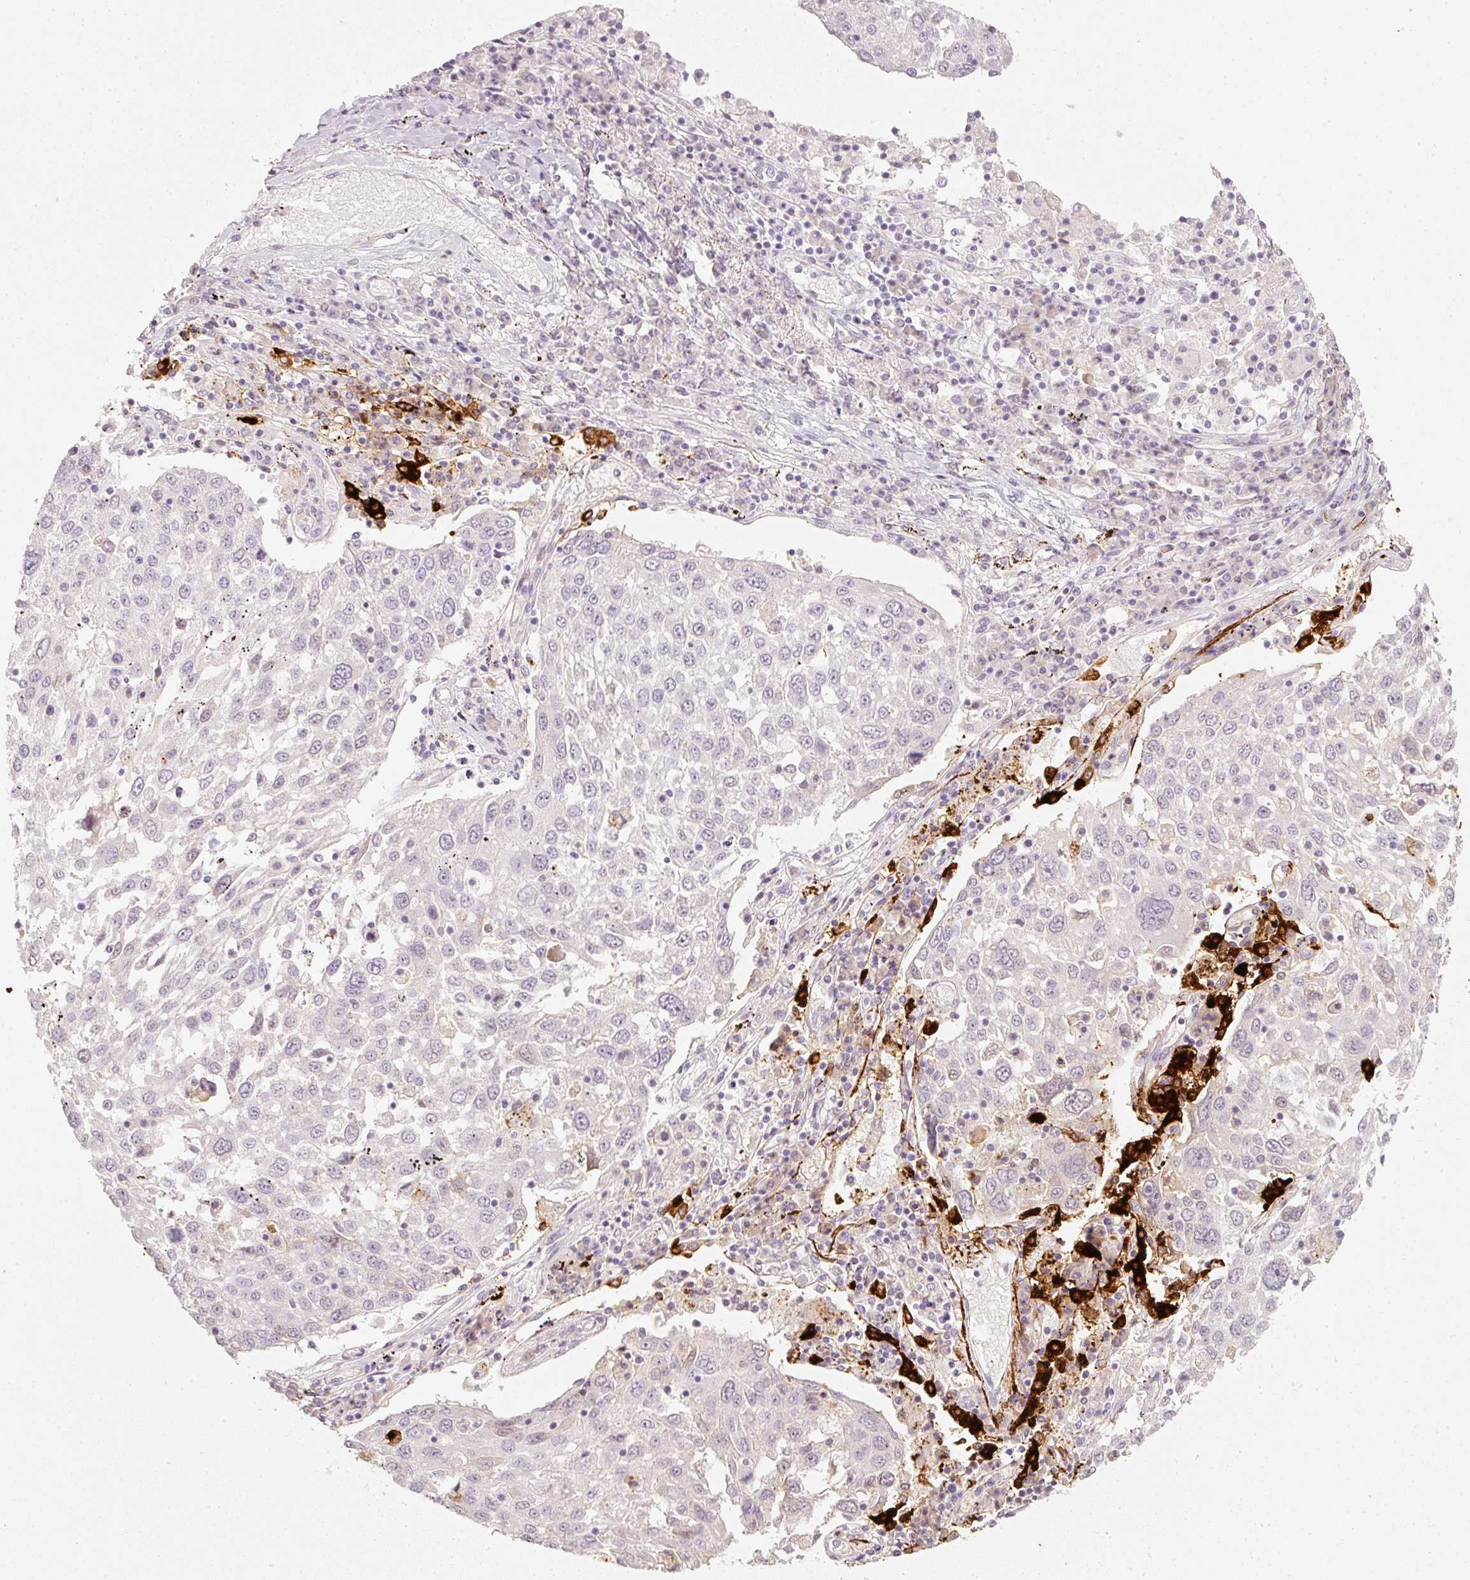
{"staining": {"intensity": "negative", "quantity": "none", "location": "none"}, "tissue": "lung cancer", "cell_type": "Tumor cells", "image_type": "cancer", "snomed": [{"axis": "morphology", "description": "Squamous cell carcinoma, NOS"}, {"axis": "topography", "description": "Lung"}], "caption": "Human lung cancer stained for a protein using immunohistochemistry shows no expression in tumor cells.", "gene": "STEAP1", "patient": {"sex": "male", "age": 65}}